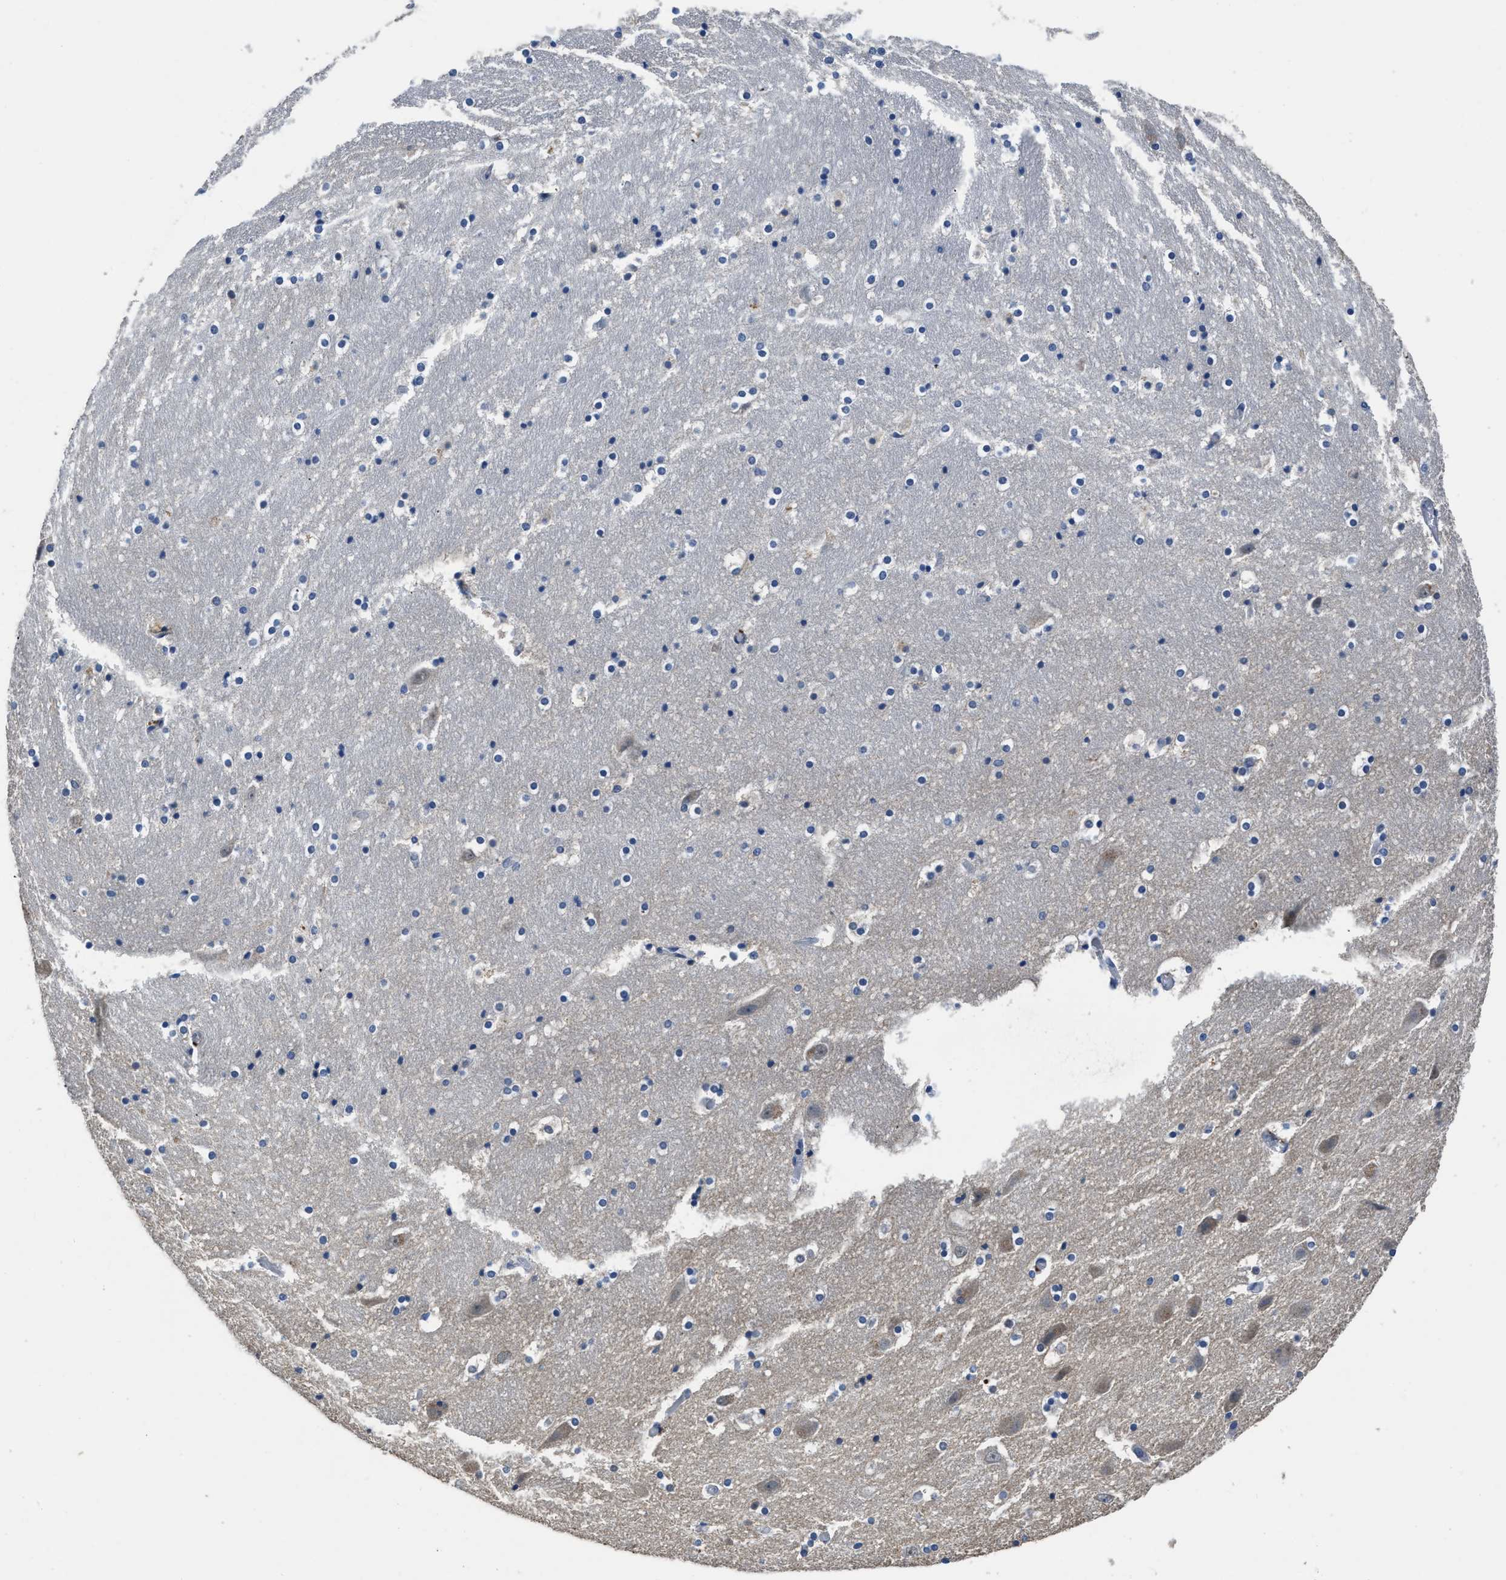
{"staining": {"intensity": "negative", "quantity": "none", "location": "none"}, "tissue": "hippocampus", "cell_type": "Glial cells", "image_type": "normal", "snomed": [{"axis": "morphology", "description": "Normal tissue, NOS"}, {"axis": "topography", "description": "Hippocampus"}], "caption": "IHC histopathology image of unremarkable hippocampus: human hippocampus stained with DAB displays no significant protein positivity in glial cells.", "gene": "LANCL2", "patient": {"sex": "male", "age": 45}}